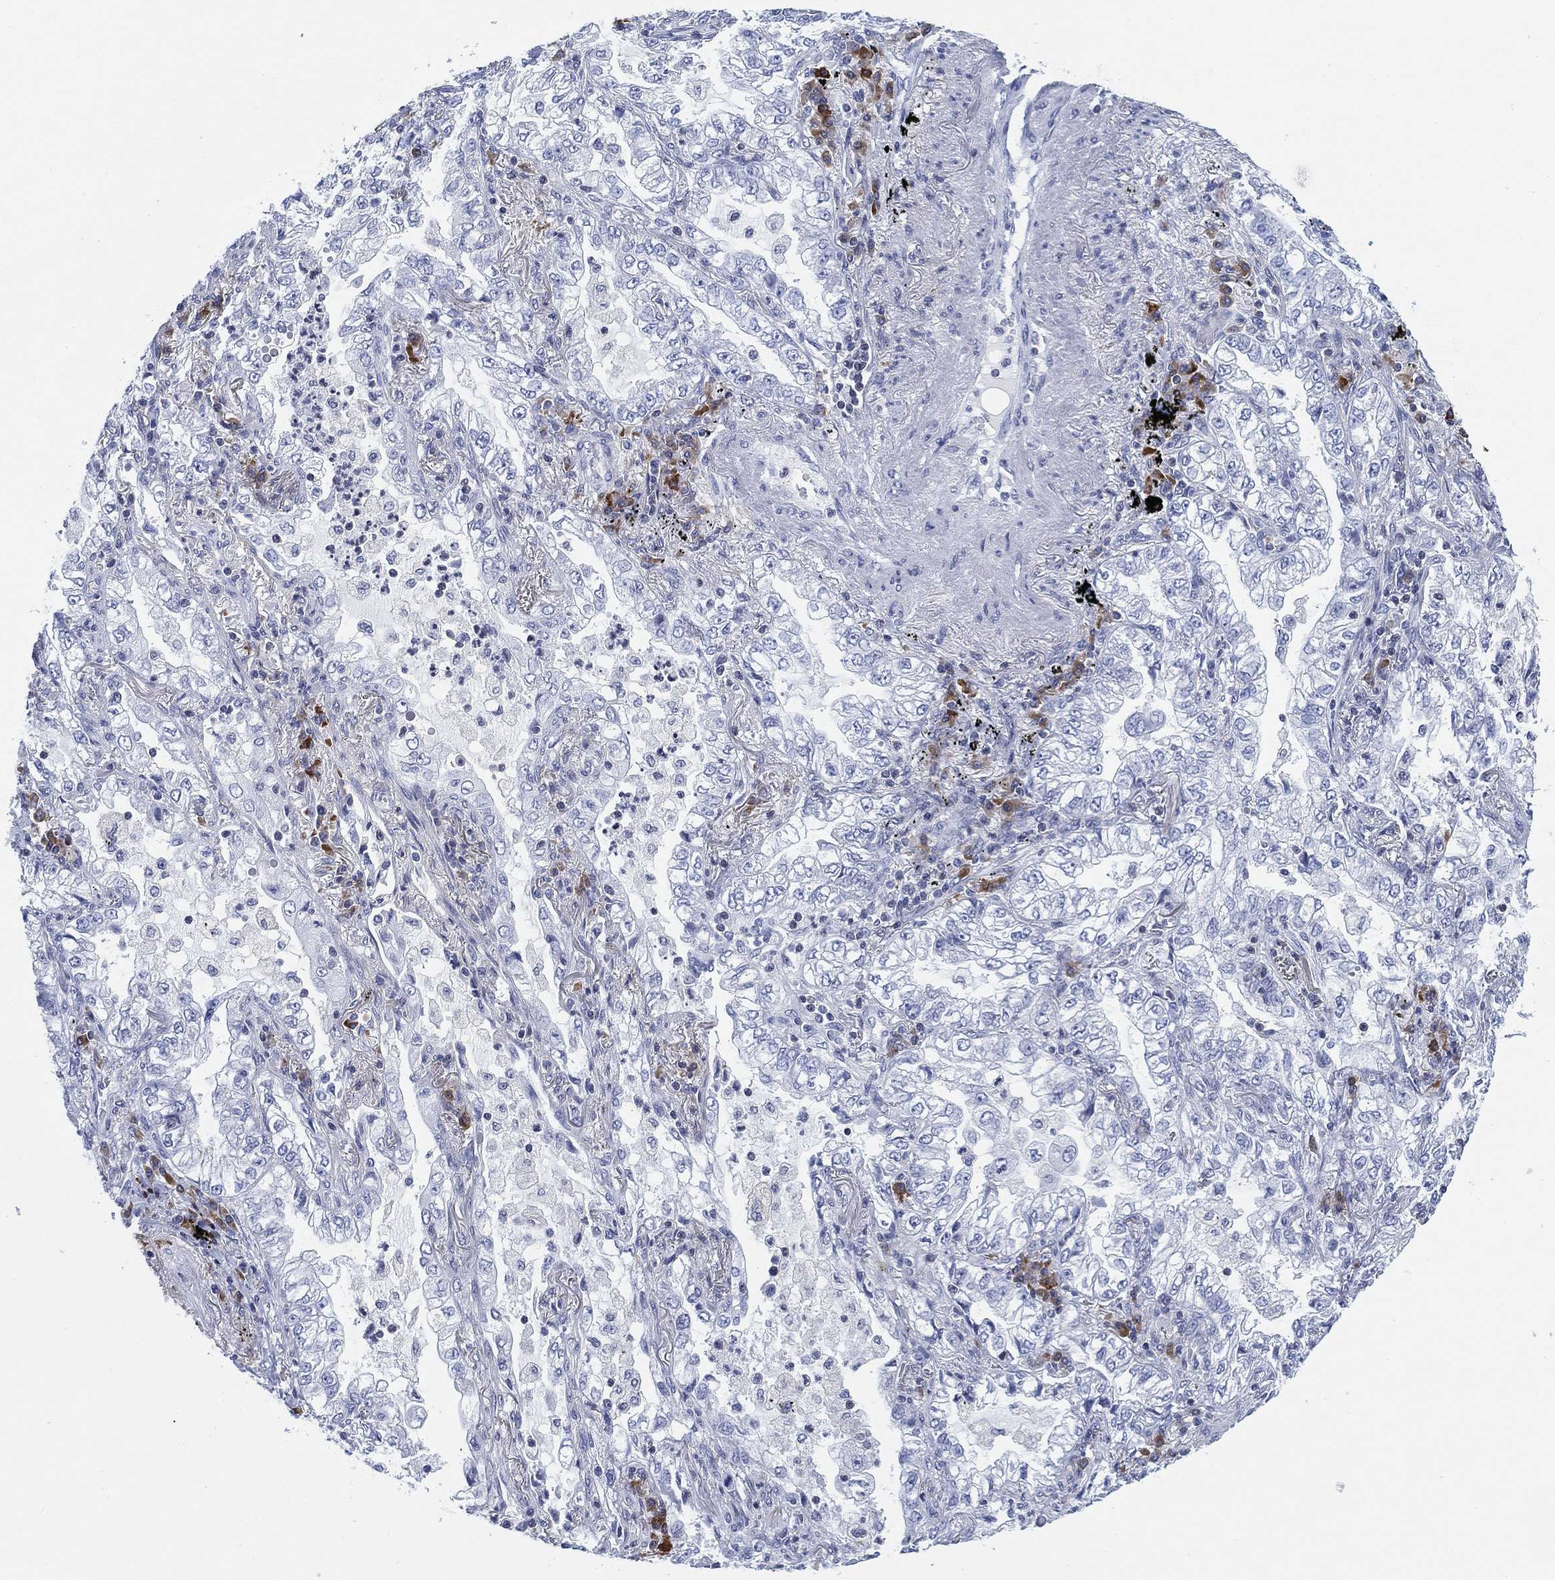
{"staining": {"intensity": "negative", "quantity": "none", "location": "none"}, "tissue": "lung cancer", "cell_type": "Tumor cells", "image_type": "cancer", "snomed": [{"axis": "morphology", "description": "Adenocarcinoma, NOS"}, {"axis": "topography", "description": "Lung"}], "caption": "Lung adenocarcinoma was stained to show a protein in brown. There is no significant staining in tumor cells. Brightfield microscopy of immunohistochemistry stained with DAB (brown) and hematoxylin (blue), captured at high magnification.", "gene": "FYB1", "patient": {"sex": "female", "age": 73}}